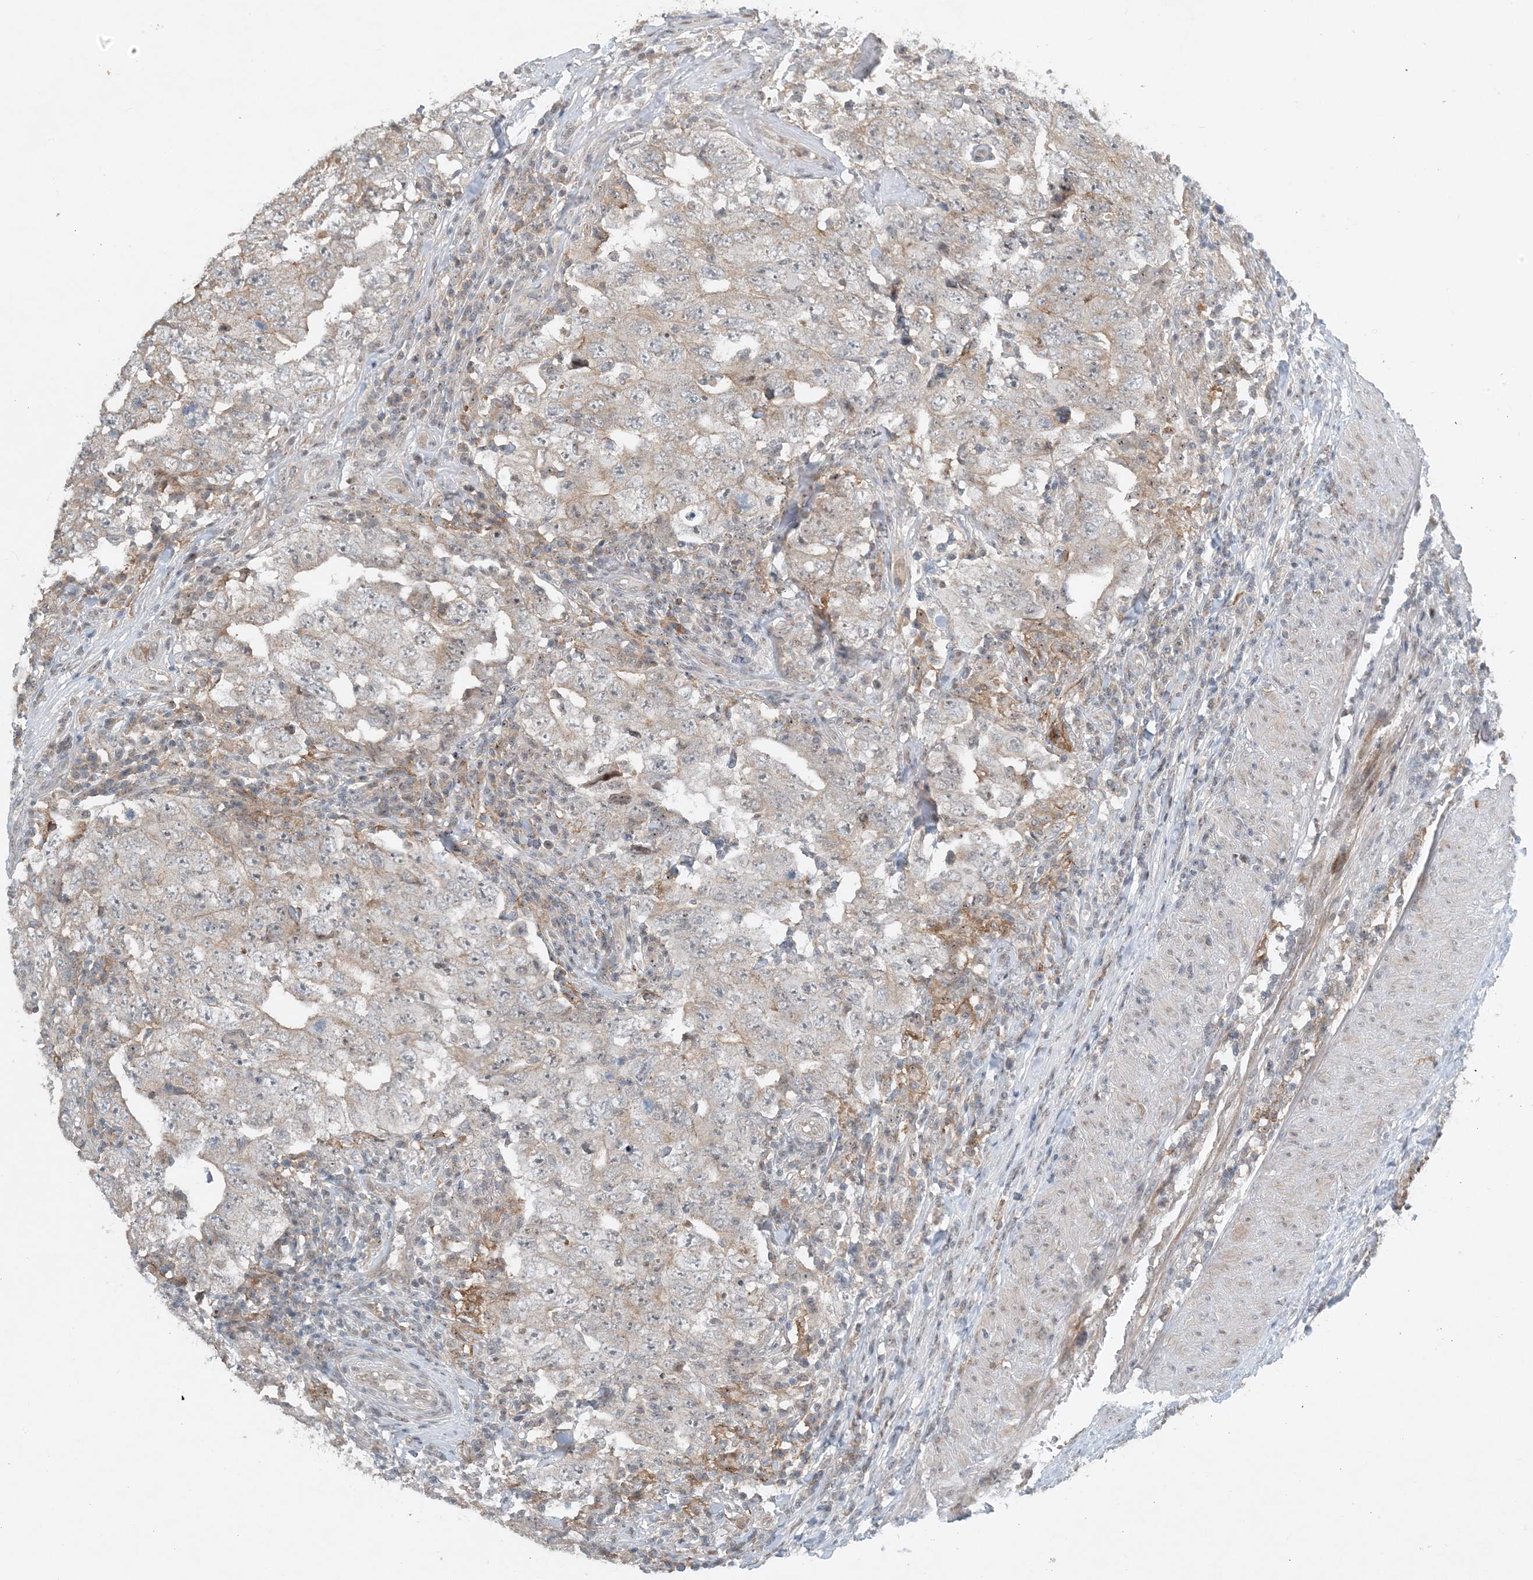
{"staining": {"intensity": "weak", "quantity": "25%-75%", "location": "cytoplasmic/membranous"}, "tissue": "testis cancer", "cell_type": "Tumor cells", "image_type": "cancer", "snomed": [{"axis": "morphology", "description": "Carcinoma, Embryonal, NOS"}, {"axis": "topography", "description": "Testis"}], "caption": "Immunohistochemistry (IHC) micrograph of testis cancer stained for a protein (brown), which shows low levels of weak cytoplasmic/membranous expression in about 25%-75% of tumor cells.", "gene": "MITD1", "patient": {"sex": "male", "age": 26}}